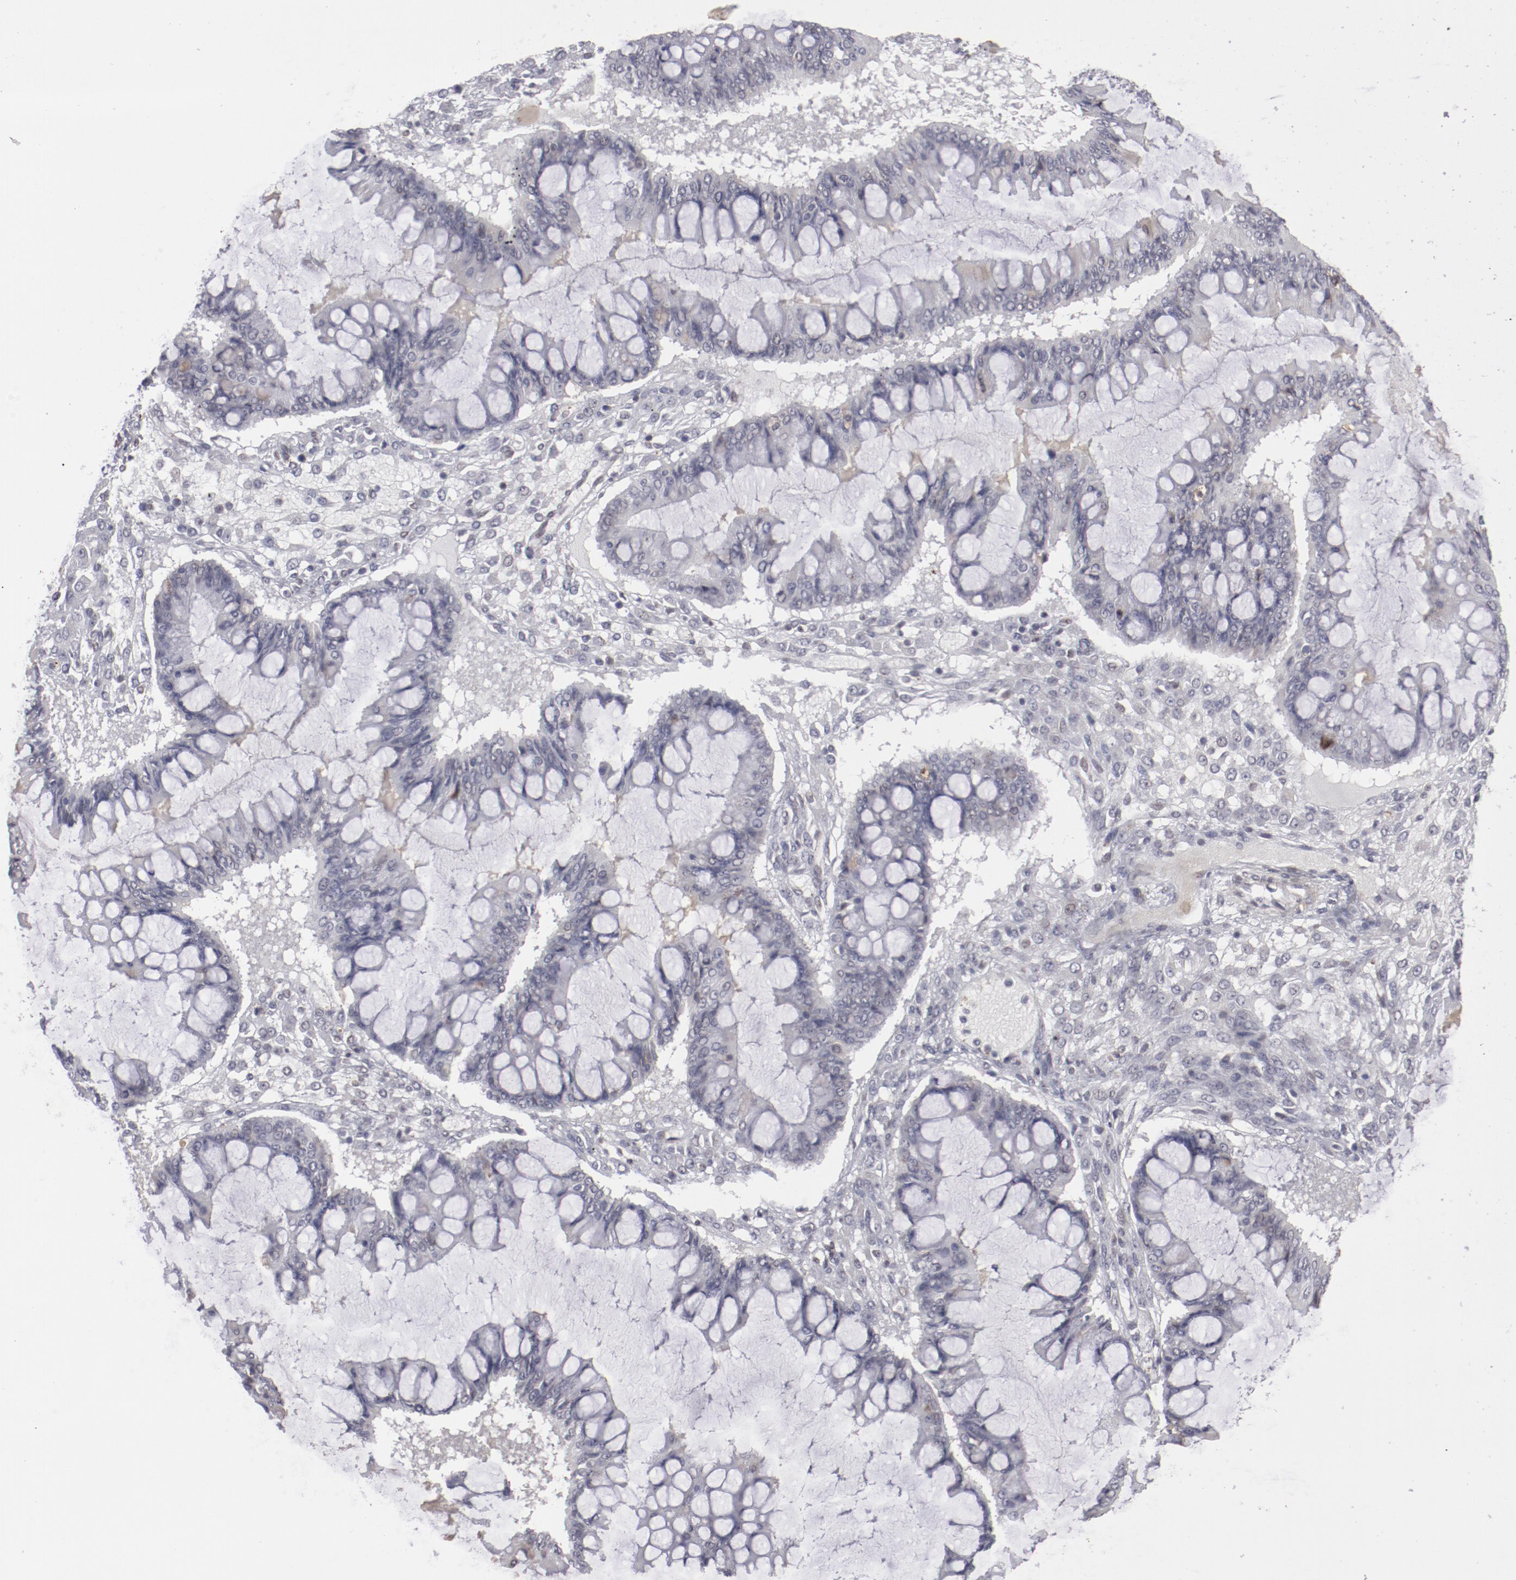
{"staining": {"intensity": "negative", "quantity": "none", "location": "none"}, "tissue": "ovarian cancer", "cell_type": "Tumor cells", "image_type": "cancer", "snomed": [{"axis": "morphology", "description": "Cystadenocarcinoma, mucinous, NOS"}, {"axis": "topography", "description": "Ovary"}], "caption": "Immunohistochemistry (IHC) of human ovarian cancer (mucinous cystadenocarcinoma) demonstrates no expression in tumor cells.", "gene": "LEF1", "patient": {"sex": "female", "age": 73}}